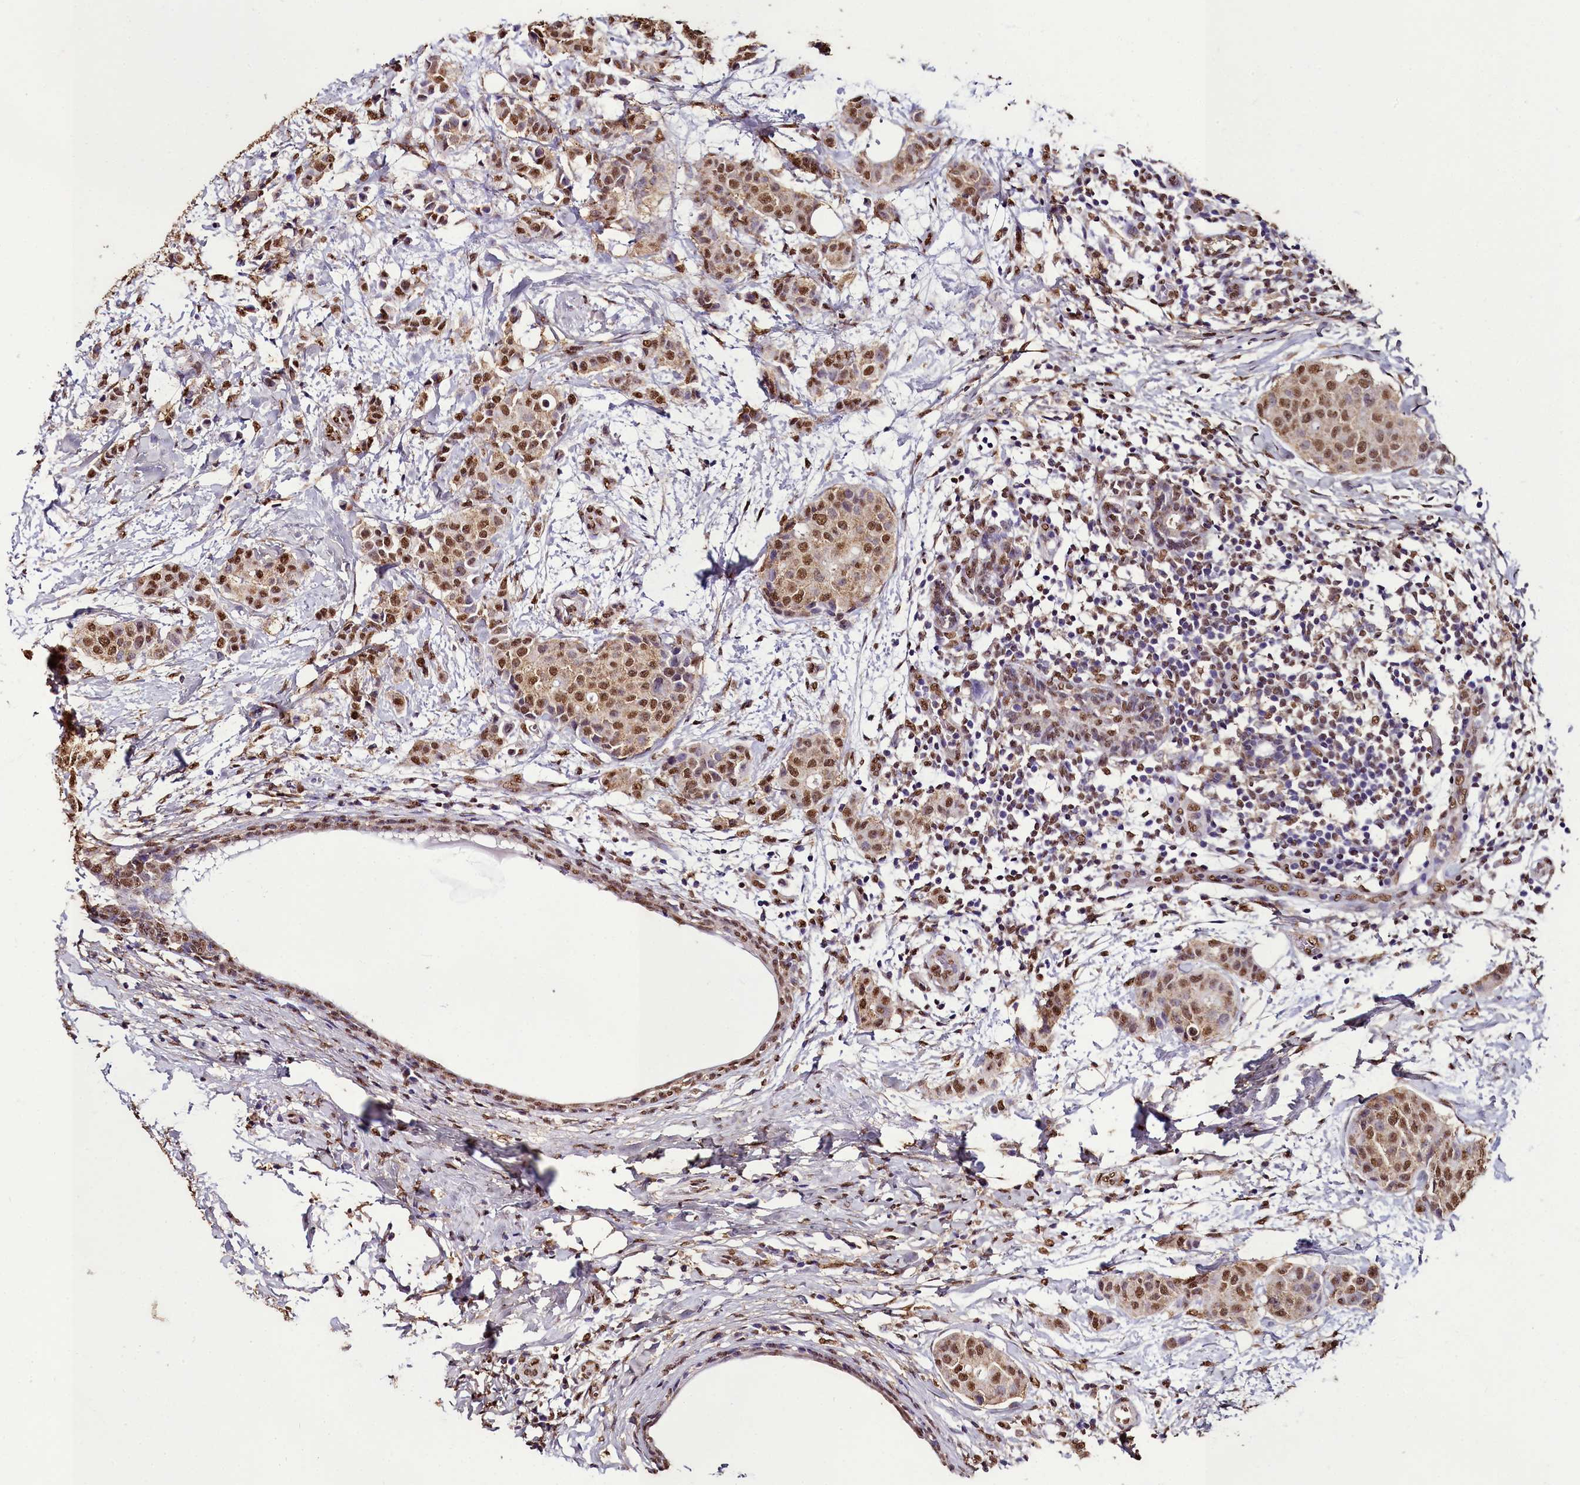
{"staining": {"intensity": "moderate", "quantity": ">75%", "location": "nuclear"}, "tissue": "breast cancer", "cell_type": "Tumor cells", "image_type": "cancer", "snomed": [{"axis": "morphology", "description": "Duct carcinoma"}, {"axis": "topography", "description": "Breast"}], "caption": "A histopathology image showing moderate nuclear expression in about >75% of tumor cells in breast cancer, as visualized by brown immunohistochemical staining.", "gene": "TRIP6", "patient": {"sex": "female", "age": 40}}